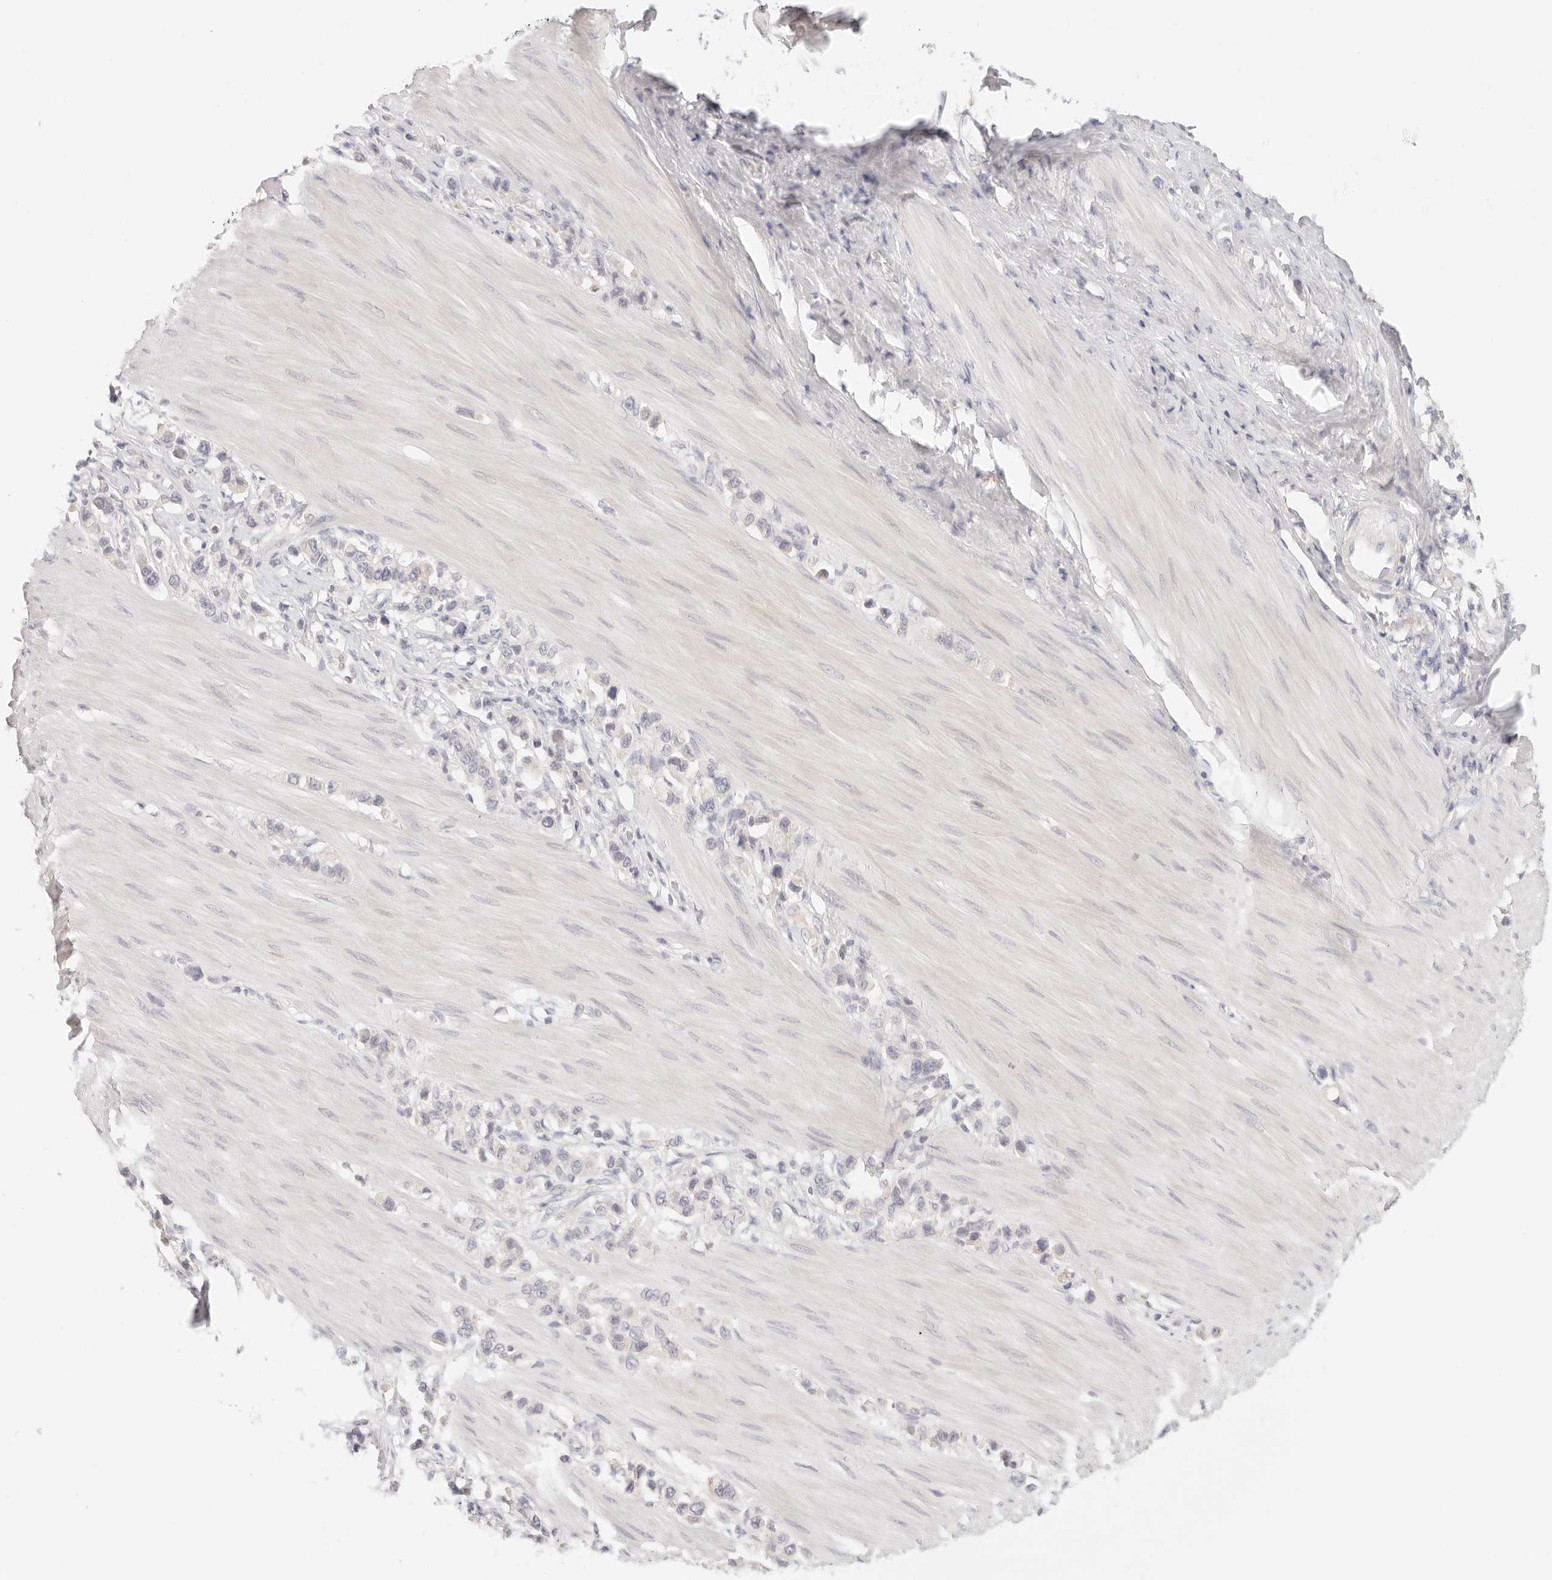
{"staining": {"intensity": "negative", "quantity": "none", "location": "none"}, "tissue": "stomach cancer", "cell_type": "Tumor cells", "image_type": "cancer", "snomed": [{"axis": "morphology", "description": "Adenocarcinoma, NOS"}, {"axis": "topography", "description": "Stomach"}], "caption": "This image is of stomach cancer stained with immunohistochemistry (IHC) to label a protein in brown with the nuclei are counter-stained blue. There is no staining in tumor cells.", "gene": "SPHK1", "patient": {"sex": "female", "age": 65}}